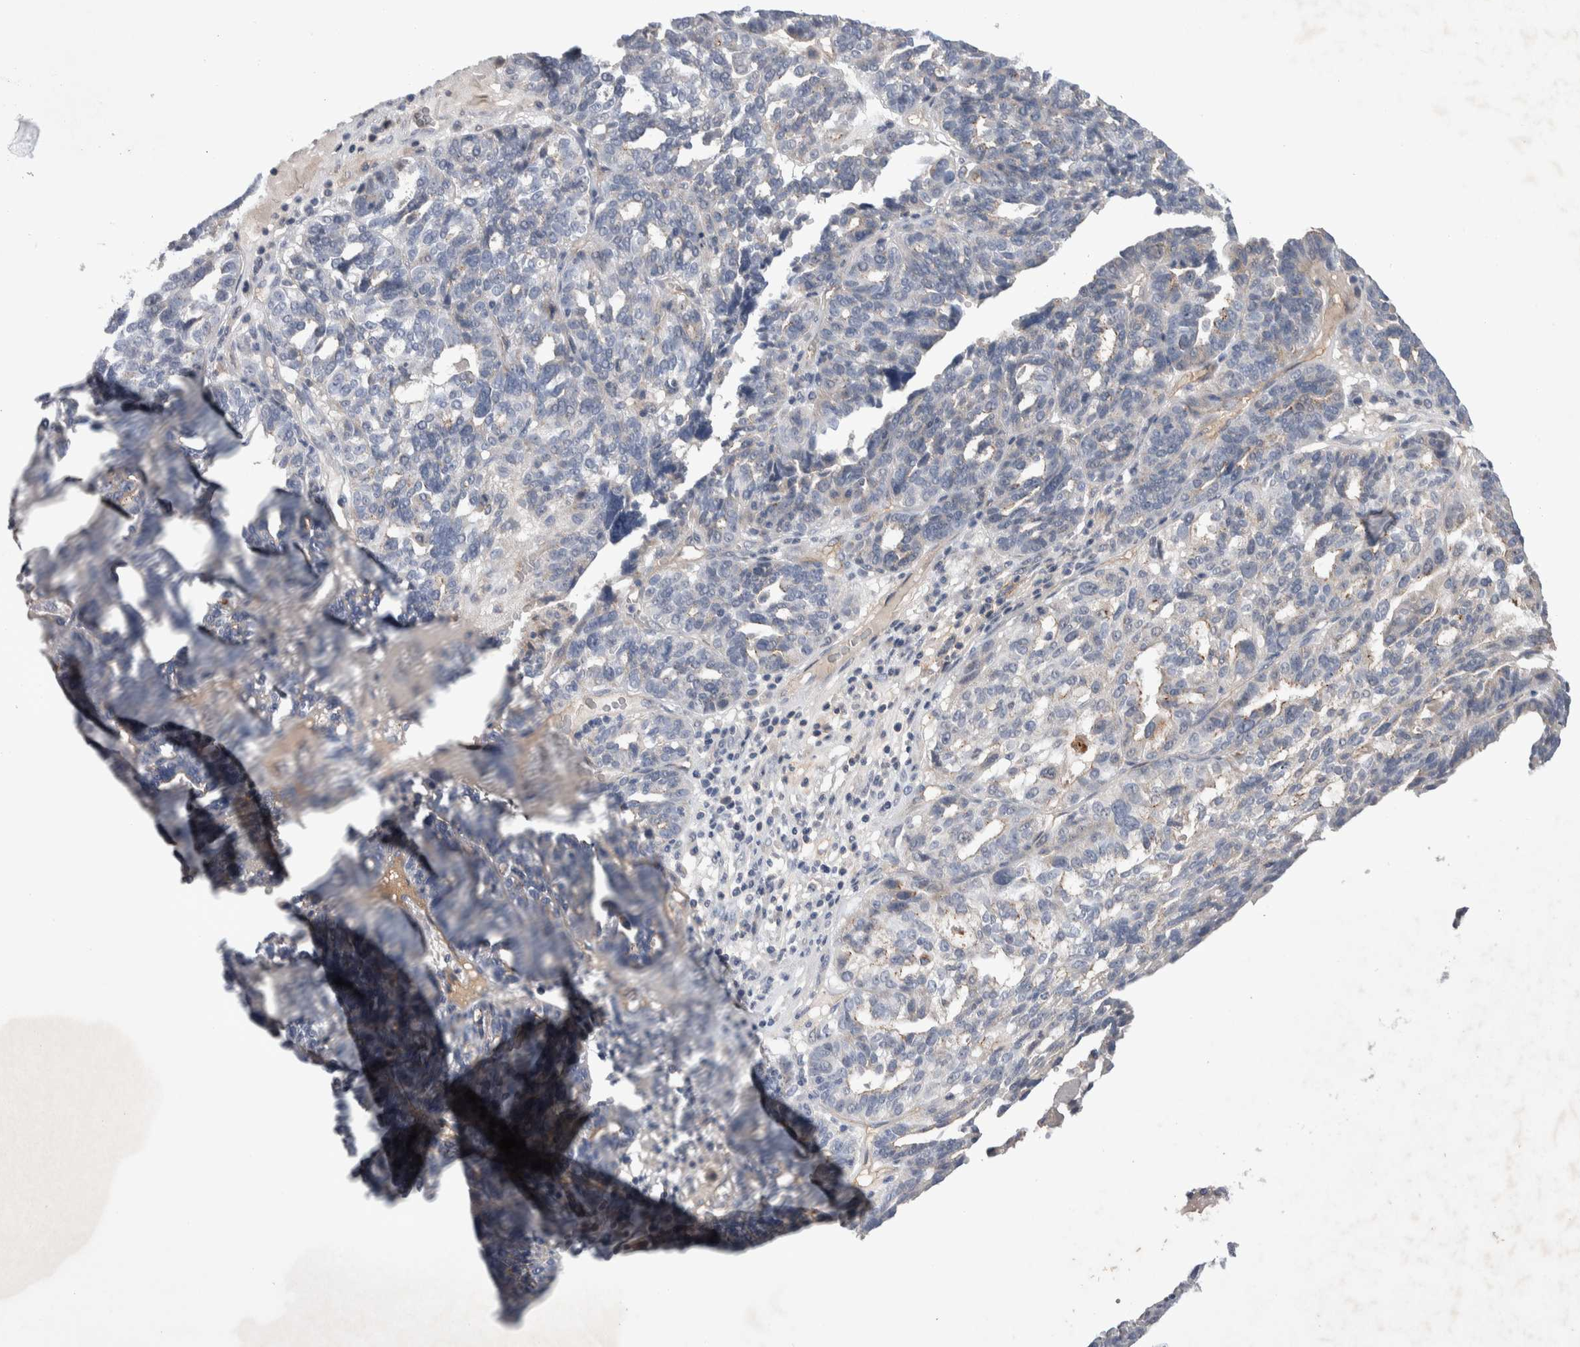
{"staining": {"intensity": "negative", "quantity": "none", "location": "none"}, "tissue": "ovarian cancer", "cell_type": "Tumor cells", "image_type": "cancer", "snomed": [{"axis": "morphology", "description": "Cystadenocarcinoma, serous, NOS"}, {"axis": "topography", "description": "Ovary"}], "caption": "IHC image of neoplastic tissue: serous cystadenocarcinoma (ovarian) stained with DAB demonstrates no significant protein staining in tumor cells.", "gene": "CEP131", "patient": {"sex": "female", "age": 59}}